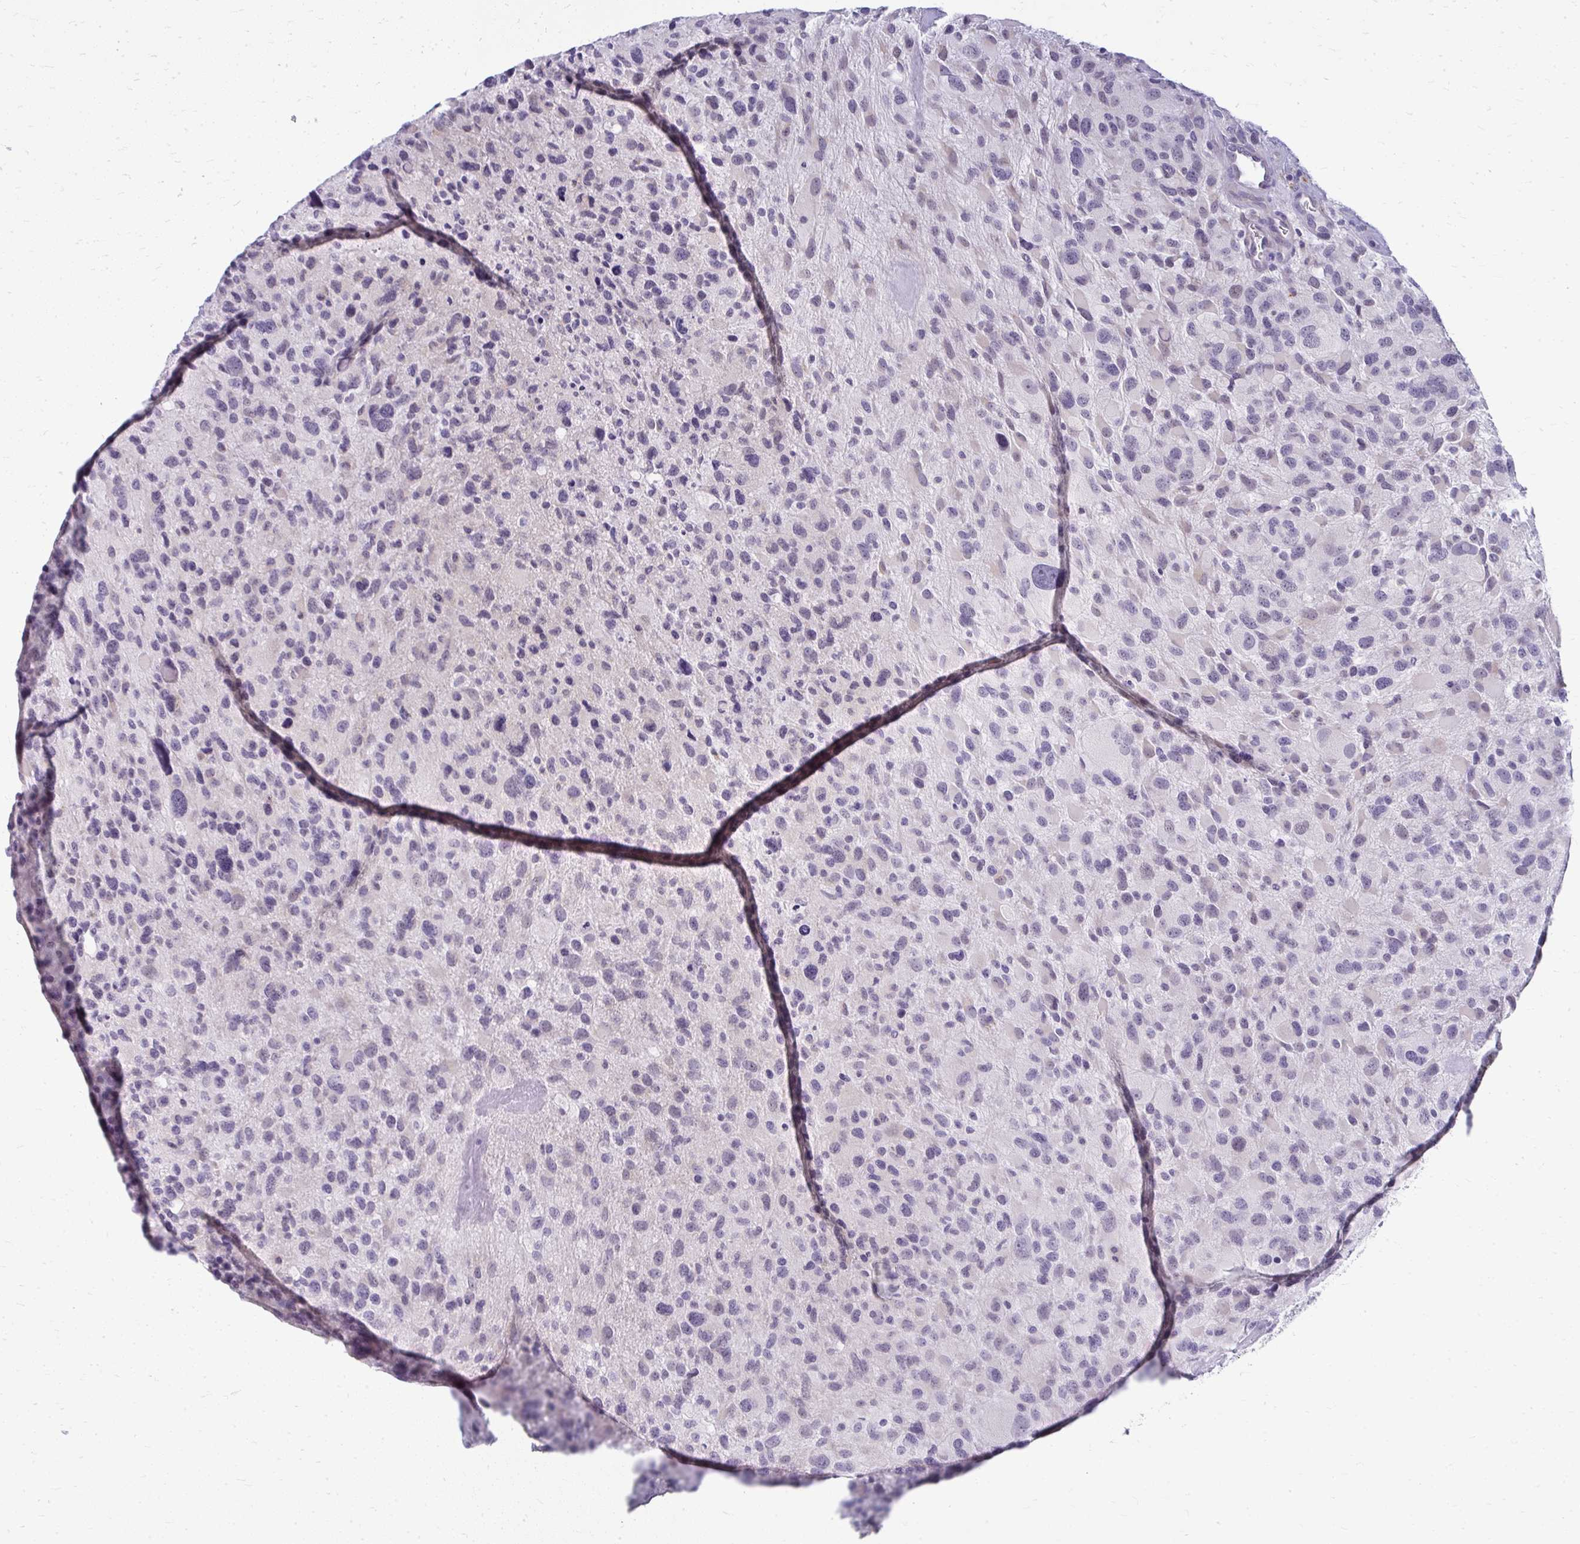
{"staining": {"intensity": "negative", "quantity": "none", "location": "none"}, "tissue": "glioma", "cell_type": "Tumor cells", "image_type": "cancer", "snomed": [{"axis": "morphology", "description": "Glioma, malignant, High grade"}, {"axis": "topography", "description": "Brain"}], "caption": "High magnification brightfield microscopy of malignant glioma (high-grade) stained with DAB (3,3'-diaminobenzidine) (brown) and counterstained with hematoxylin (blue): tumor cells show no significant positivity.", "gene": "TEX33", "patient": {"sex": "female", "age": 67}}